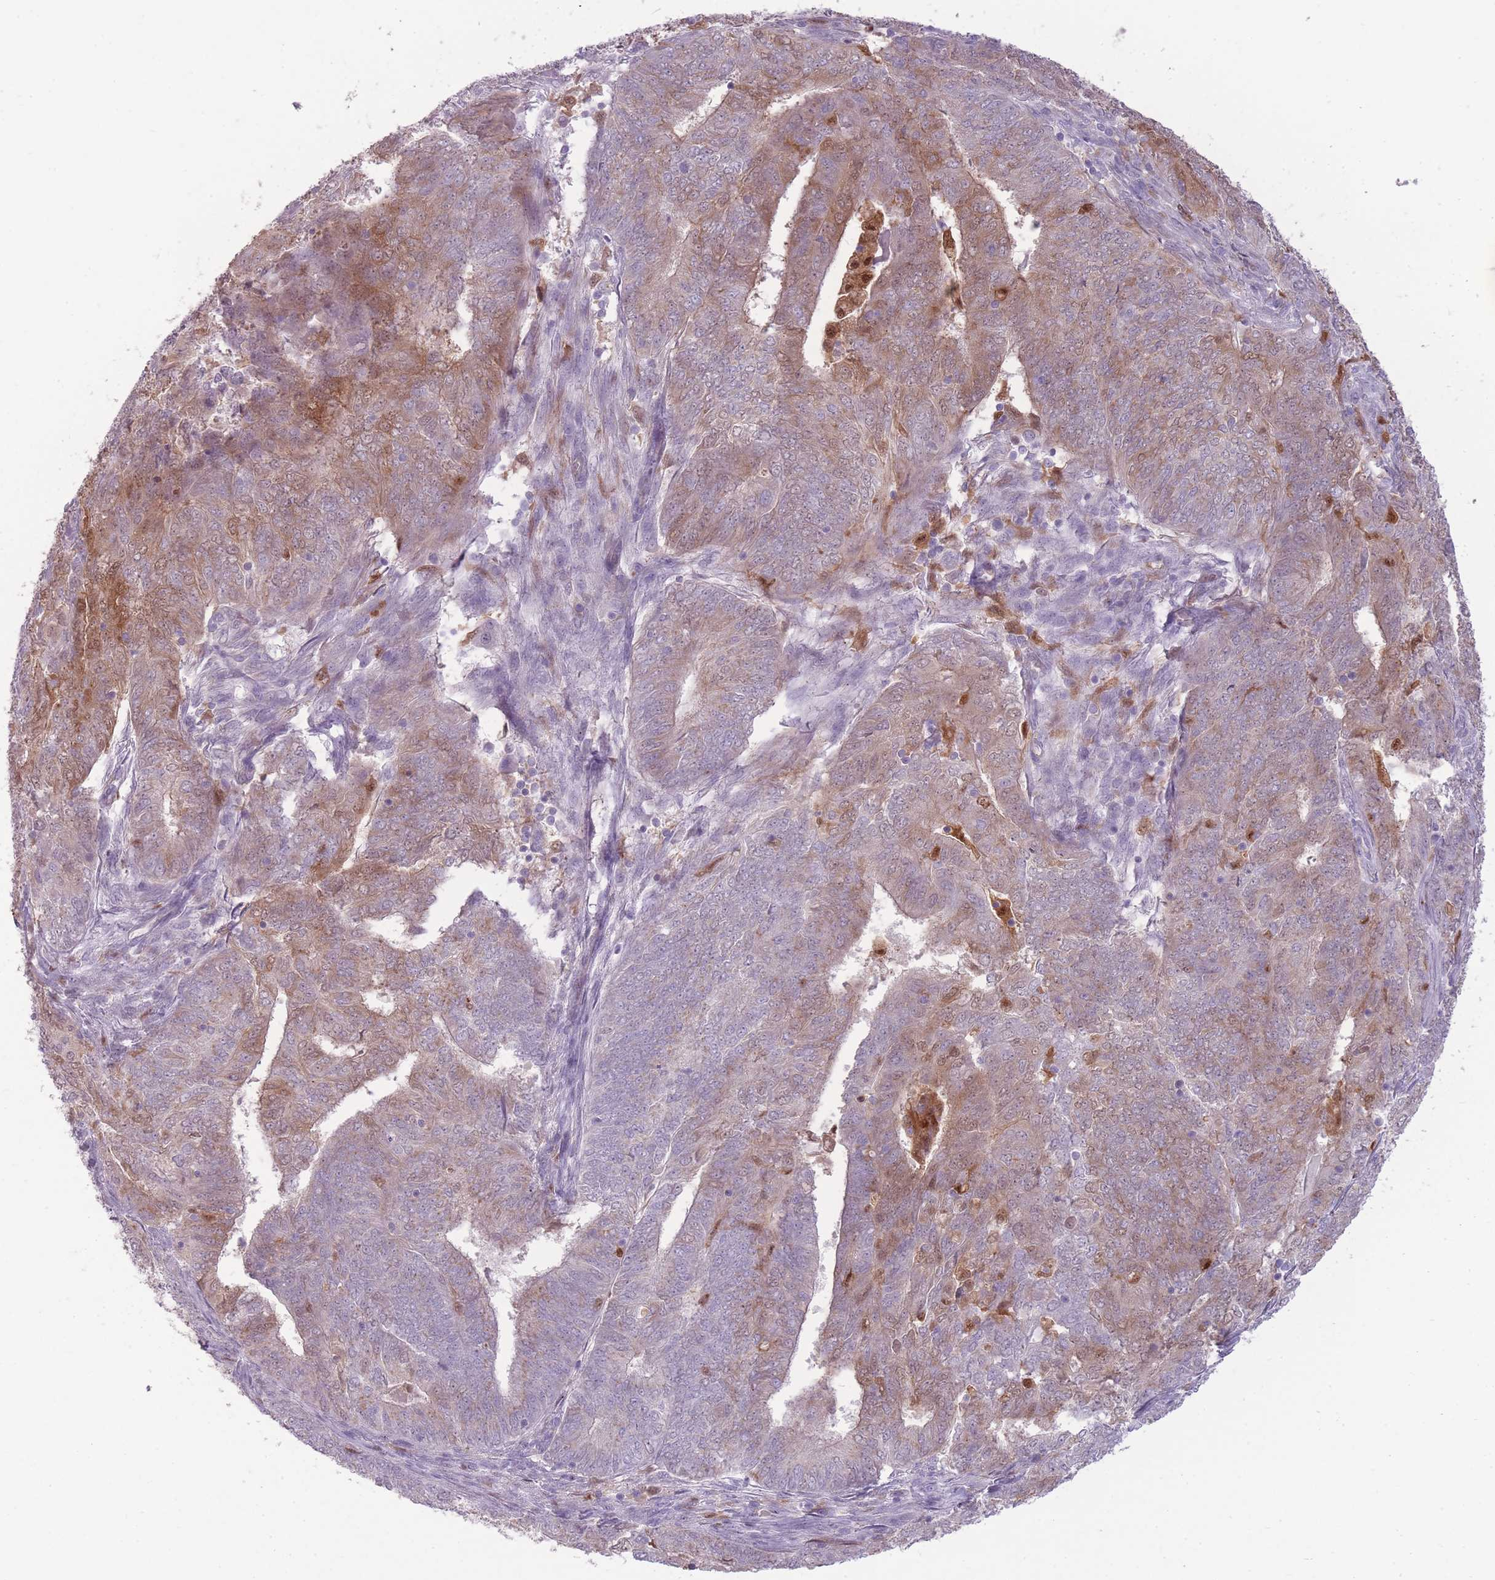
{"staining": {"intensity": "moderate", "quantity": "25%-75%", "location": "cytoplasmic/membranous,nuclear"}, "tissue": "endometrial cancer", "cell_type": "Tumor cells", "image_type": "cancer", "snomed": [{"axis": "morphology", "description": "Adenocarcinoma, NOS"}, {"axis": "topography", "description": "Endometrium"}], "caption": "Tumor cells show medium levels of moderate cytoplasmic/membranous and nuclear positivity in about 25%-75% of cells in human endometrial adenocarcinoma.", "gene": "LGALS9", "patient": {"sex": "female", "age": 62}}